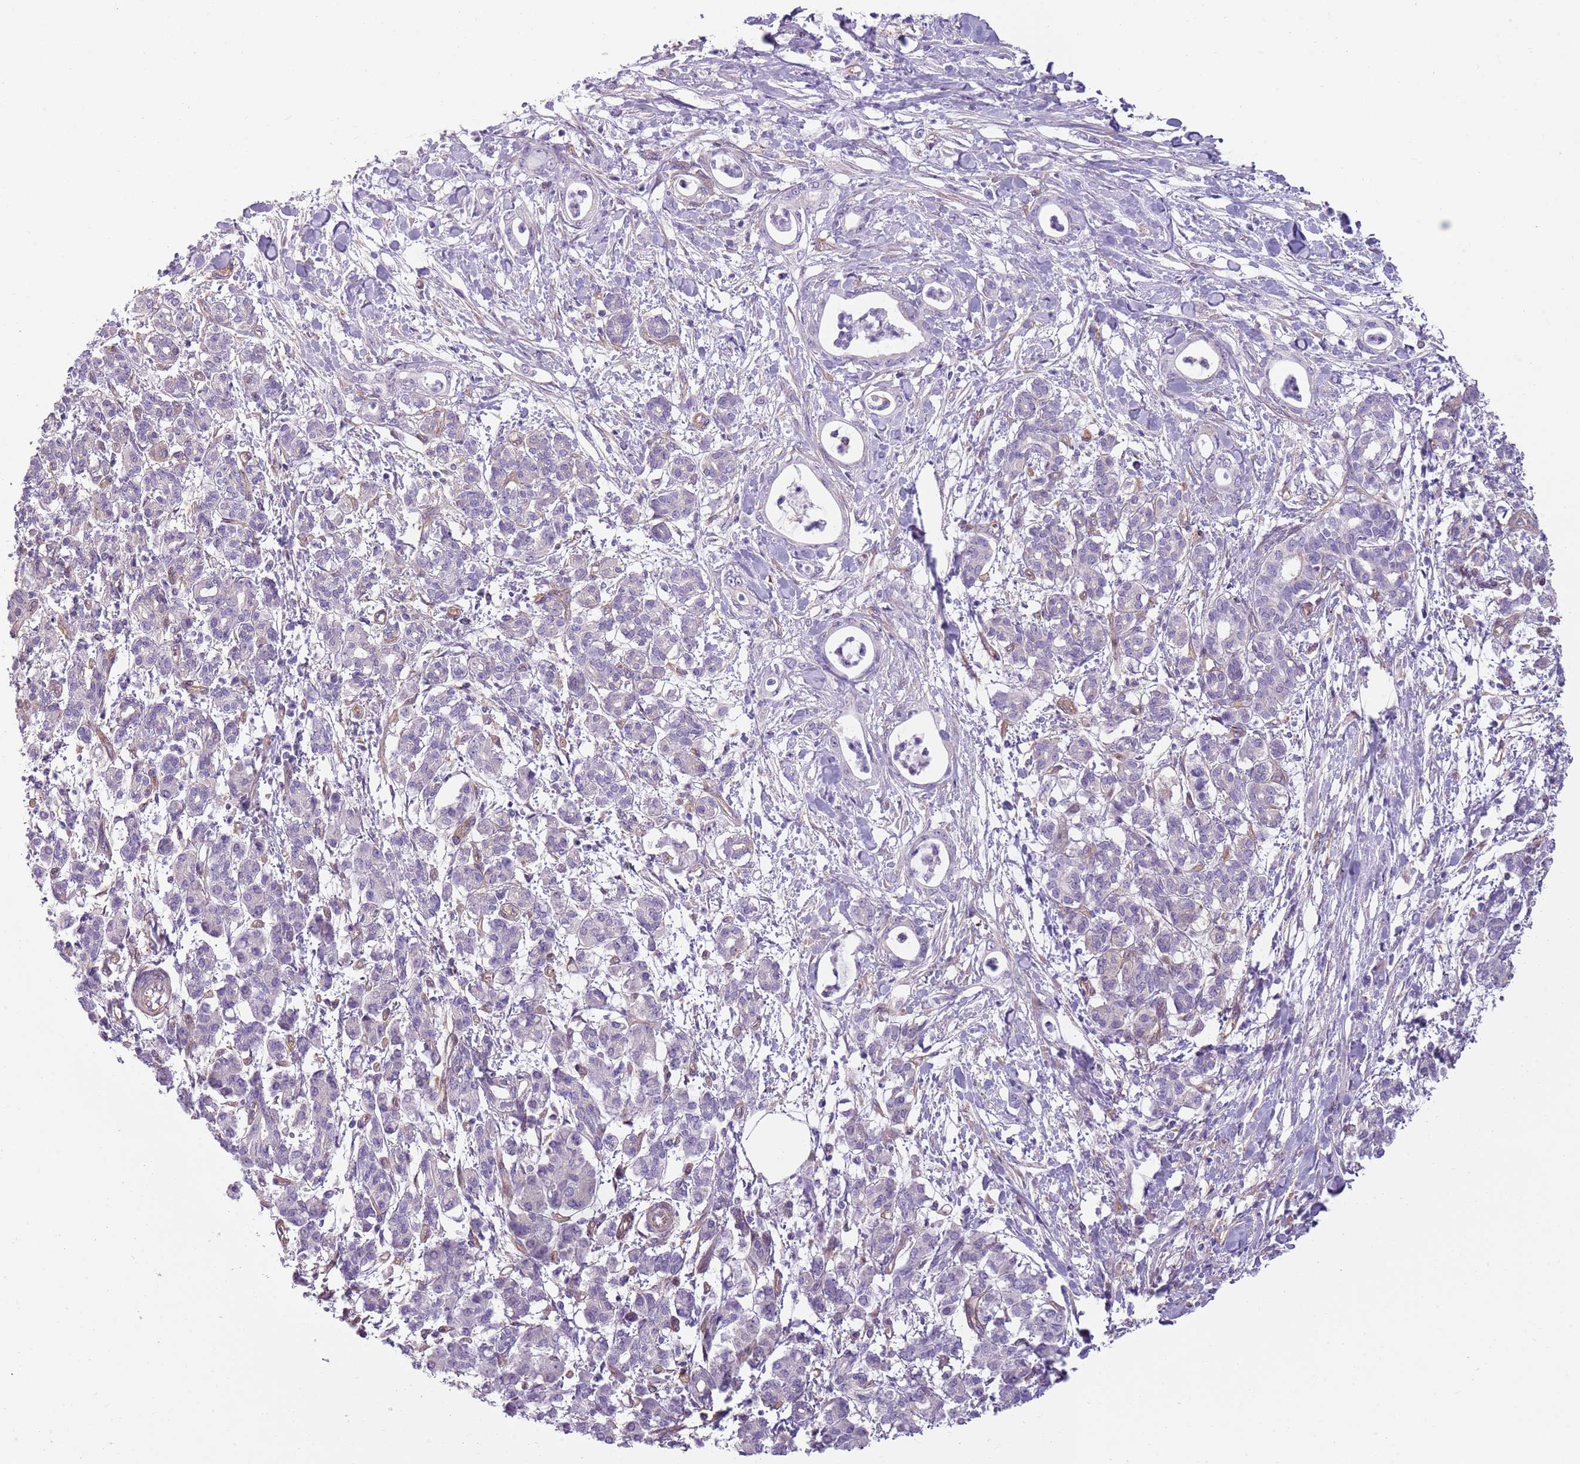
{"staining": {"intensity": "negative", "quantity": "none", "location": "none"}, "tissue": "pancreatic cancer", "cell_type": "Tumor cells", "image_type": "cancer", "snomed": [{"axis": "morphology", "description": "Adenocarcinoma, NOS"}, {"axis": "topography", "description": "Pancreas"}], "caption": "A high-resolution photomicrograph shows IHC staining of adenocarcinoma (pancreatic), which exhibits no significant staining in tumor cells.", "gene": "SNX1", "patient": {"sex": "female", "age": 55}}